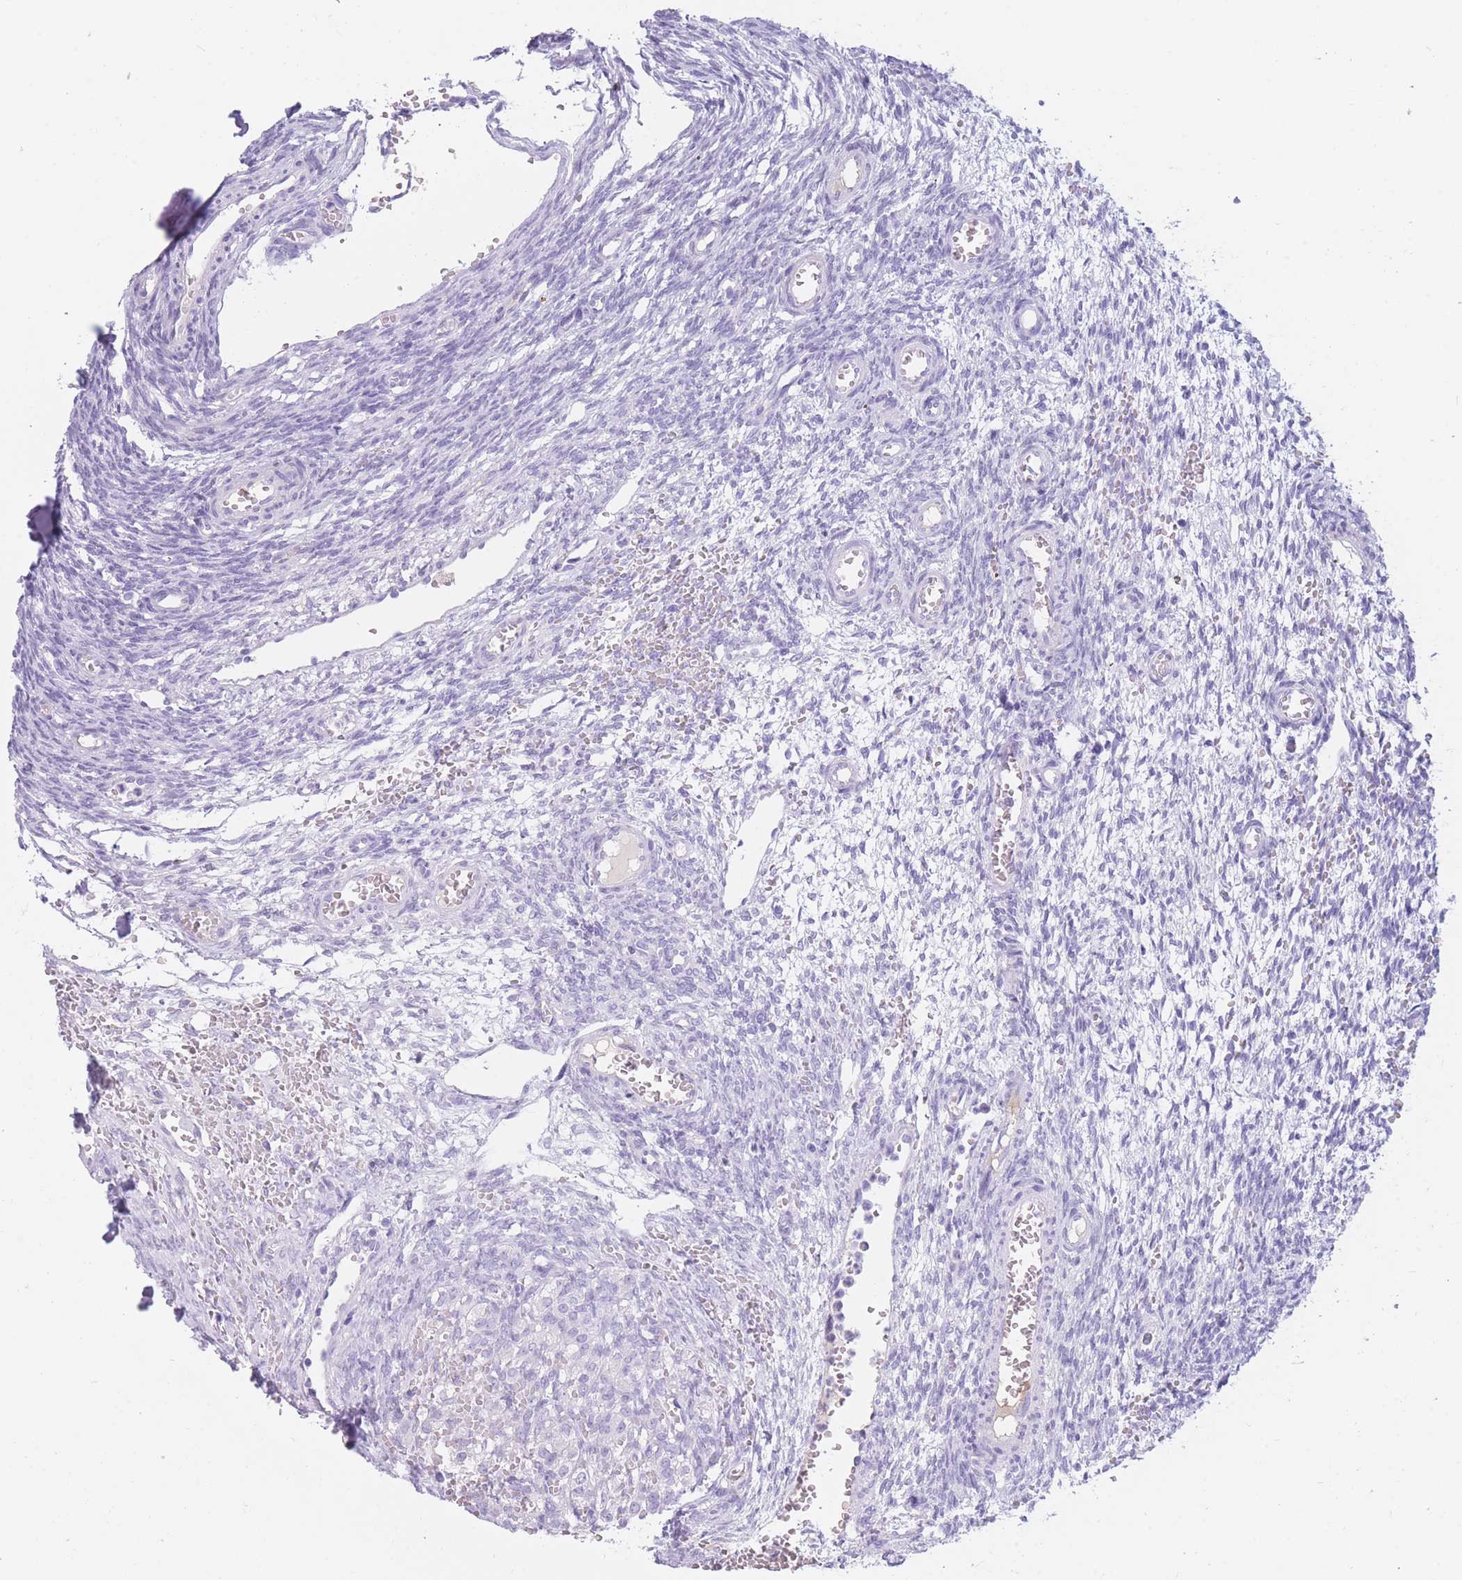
{"staining": {"intensity": "negative", "quantity": "none", "location": "none"}, "tissue": "ovary", "cell_type": "Ovarian stroma cells", "image_type": "normal", "snomed": [{"axis": "morphology", "description": "Normal tissue, NOS"}, {"axis": "topography", "description": "Ovary"}], "caption": "The micrograph displays no staining of ovarian stroma cells in benign ovary. (DAB (3,3'-diaminobenzidine) IHC with hematoxylin counter stain).", "gene": "TNFSF11", "patient": {"sex": "female", "age": 39}}